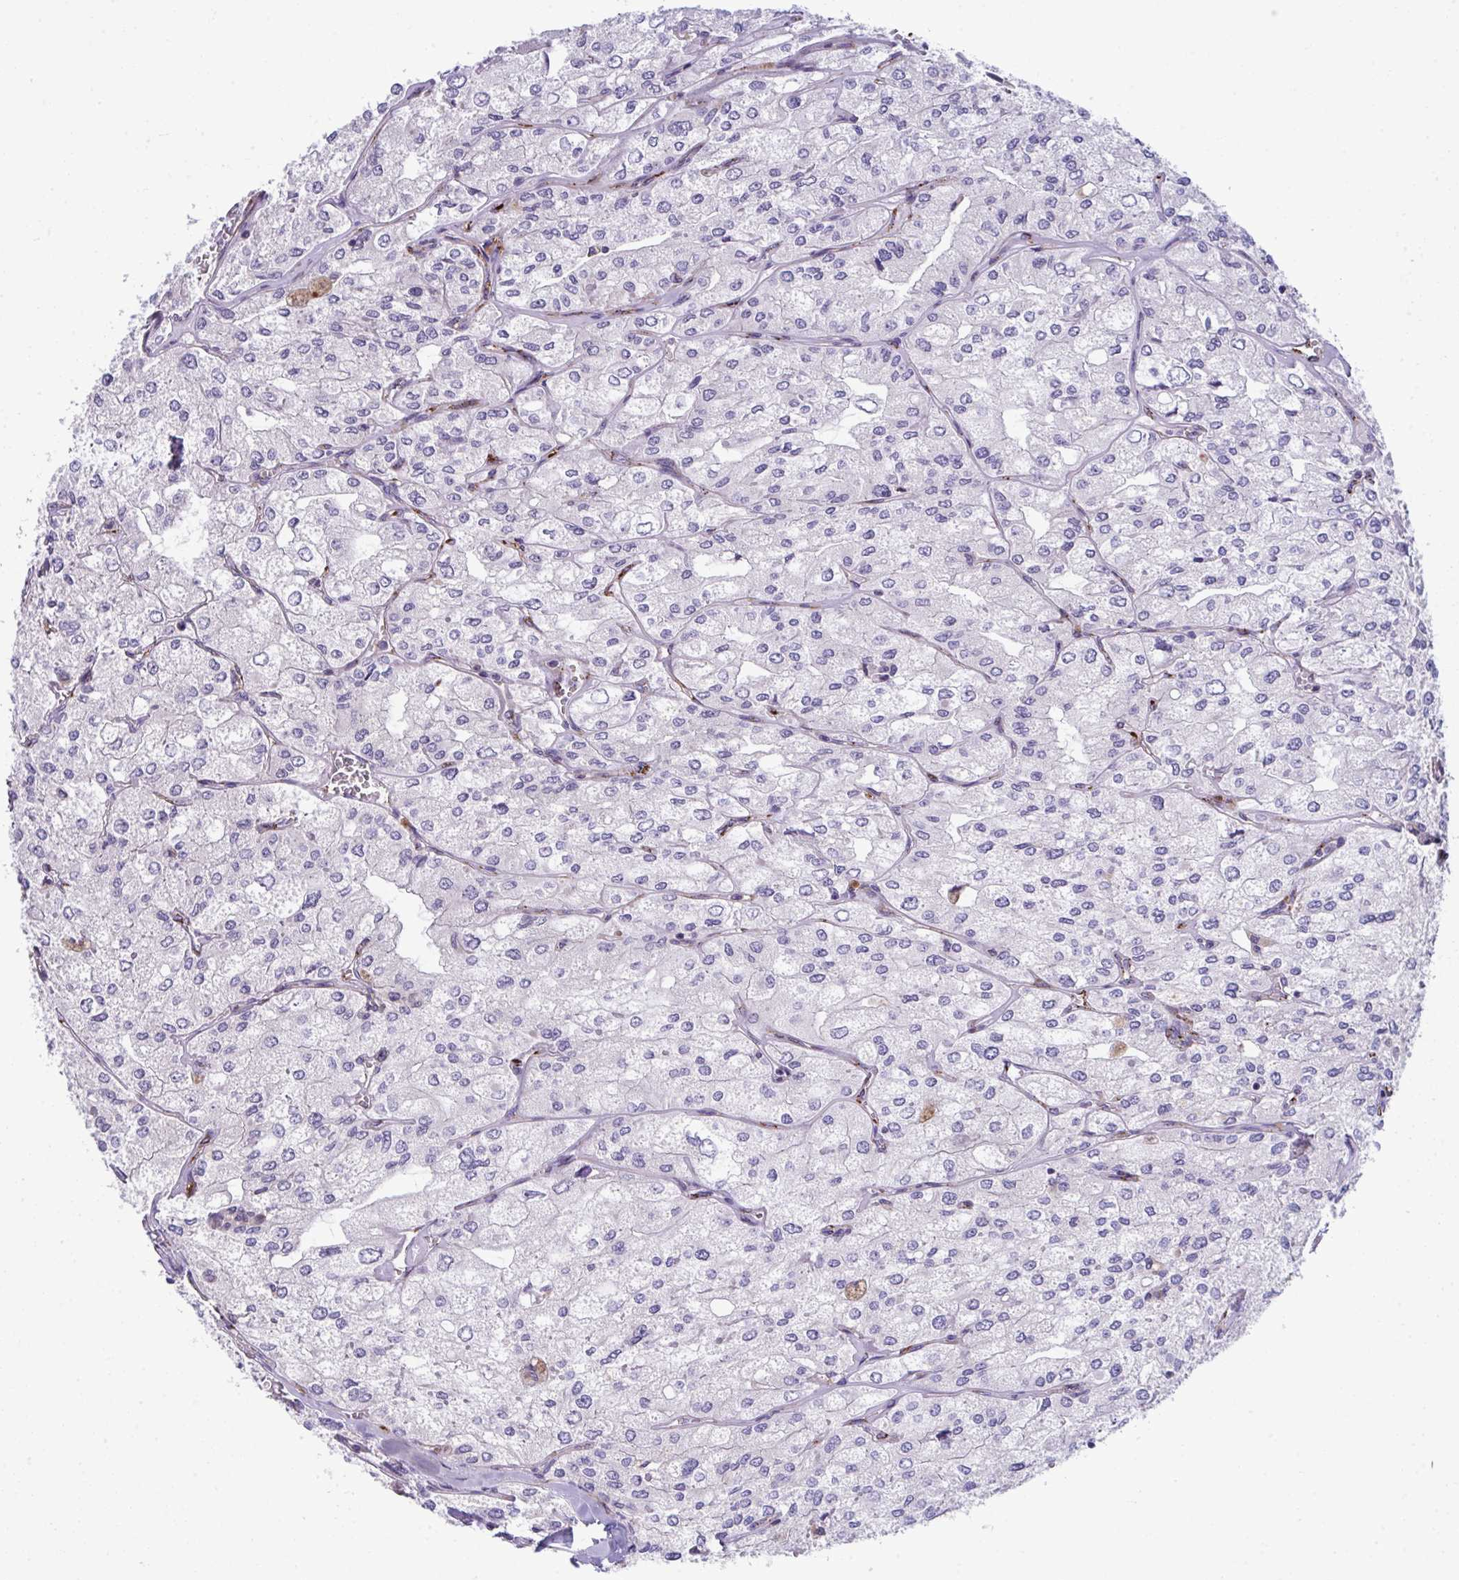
{"staining": {"intensity": "negative", "quantity": "none", "location": "none"}, "tissue": "renal cancer", "cell_type": "Tumor cells", "image_type": "cancer", "snomed": [{"axis": "morphology", "description": "Adenocarcinoma, NOS"}, {"axis": "topography", "description": "Kidney"}], "caption": "Human renal cancer stained for a protein using immunohistochemistry (IHC) demonstrates no positivity in tumor cells.", "gene": "TOR1AIP2", "patient": {"sex": "female", "age": 70}}